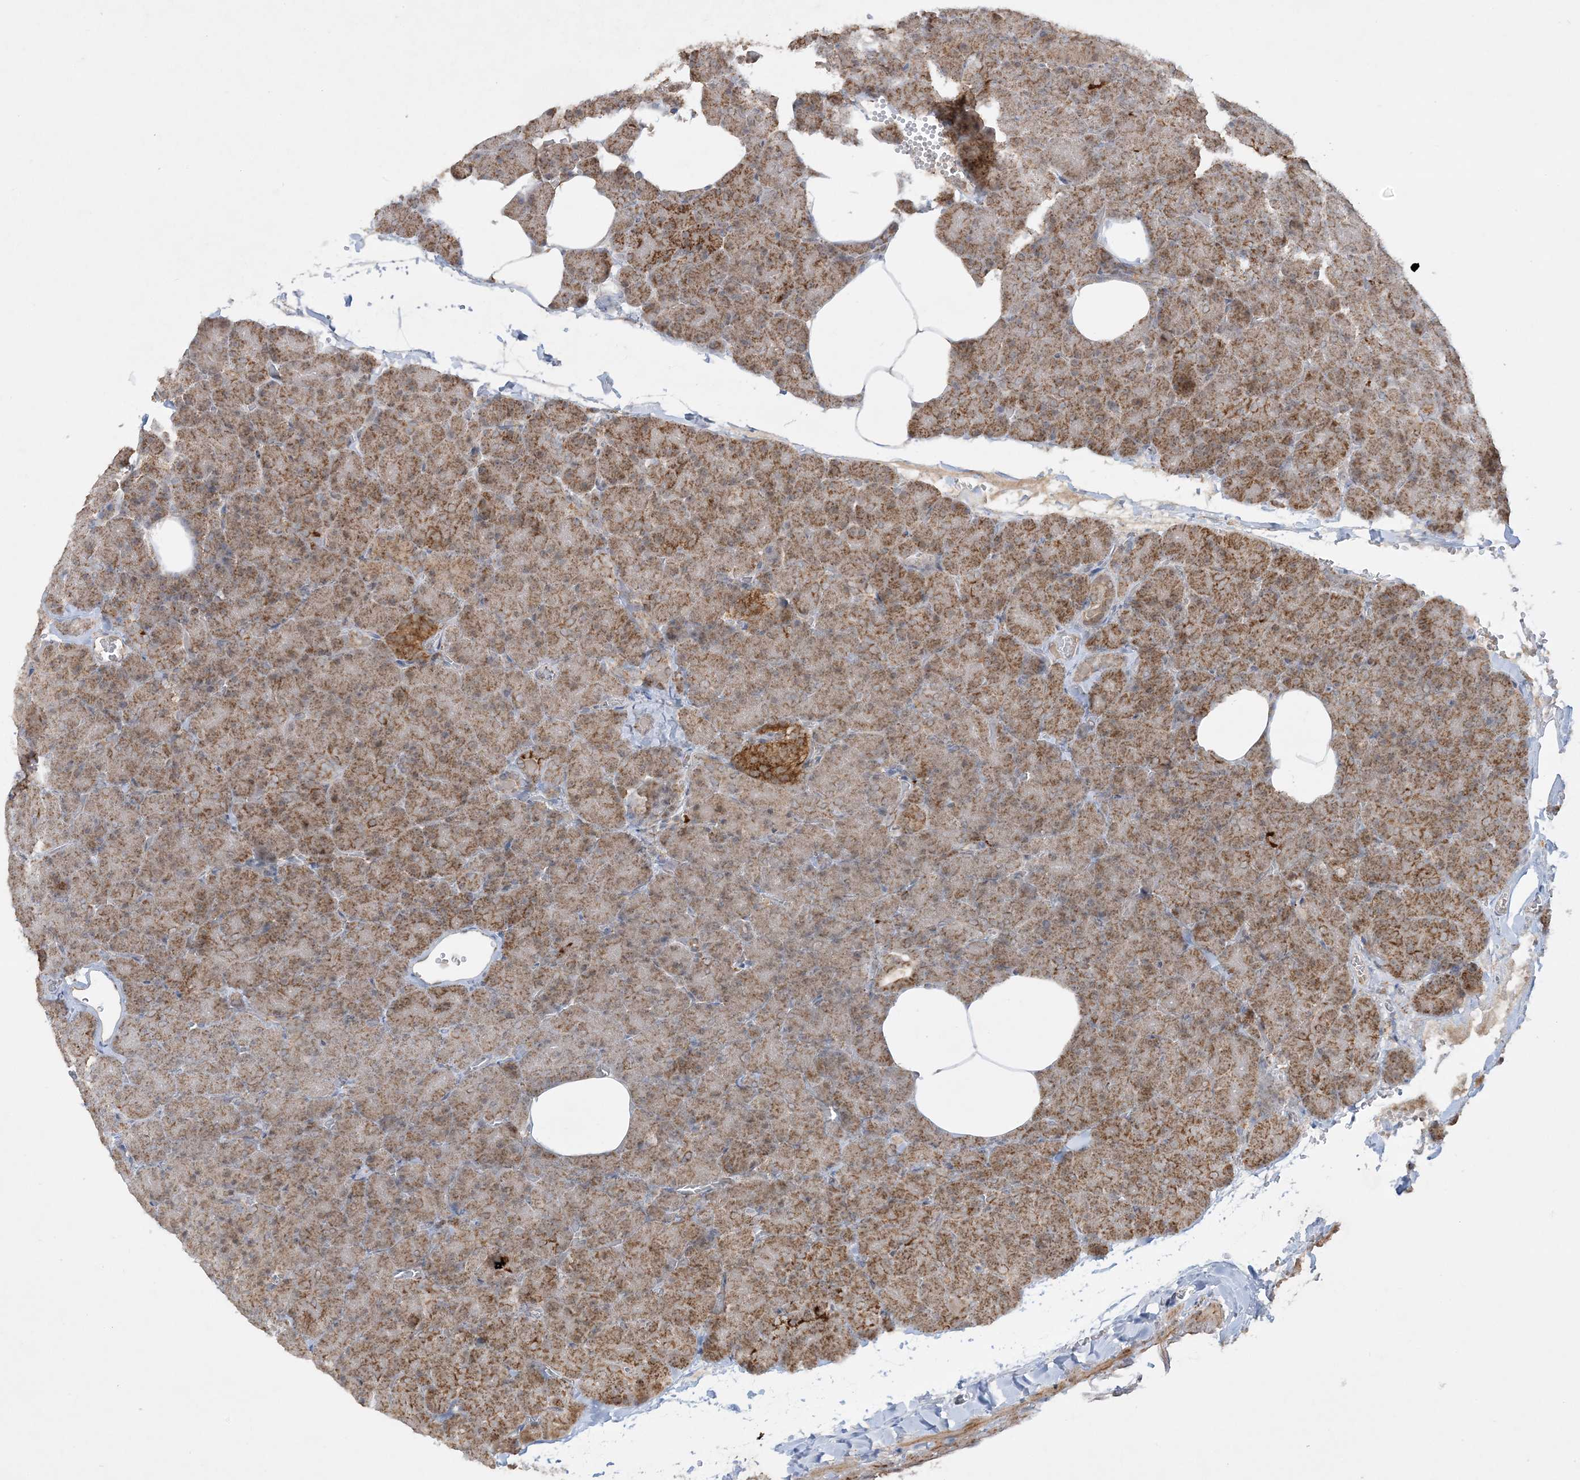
{"staining": {"intensity": "moderate", "quantity": ">75%", "location": "cytoplasmic/membranous"}, "tissue": "pancreas", "cell_type": "Exocrine glandular cells", "image_type": "normal", "snomed": [{"axis": "morphology", "description": "Normal tissue, NOS"}, {"axis": "morphology", "description": "Carcinoid, malignant, NOS"}, {"axis": "topography", "description": "Pancreas"}], "caption": "Protein expression analysis of benign human pancreas reveals moderate cytoplasmic/membranous expression in about >75% of exocrine glandular cells. Immunohistochemistry (ihc) stains the protein of interest in brown and the nuclei are stained blue.", "gene": "NDUFAF3", "patient": {"sex": "female", "age": 35}}